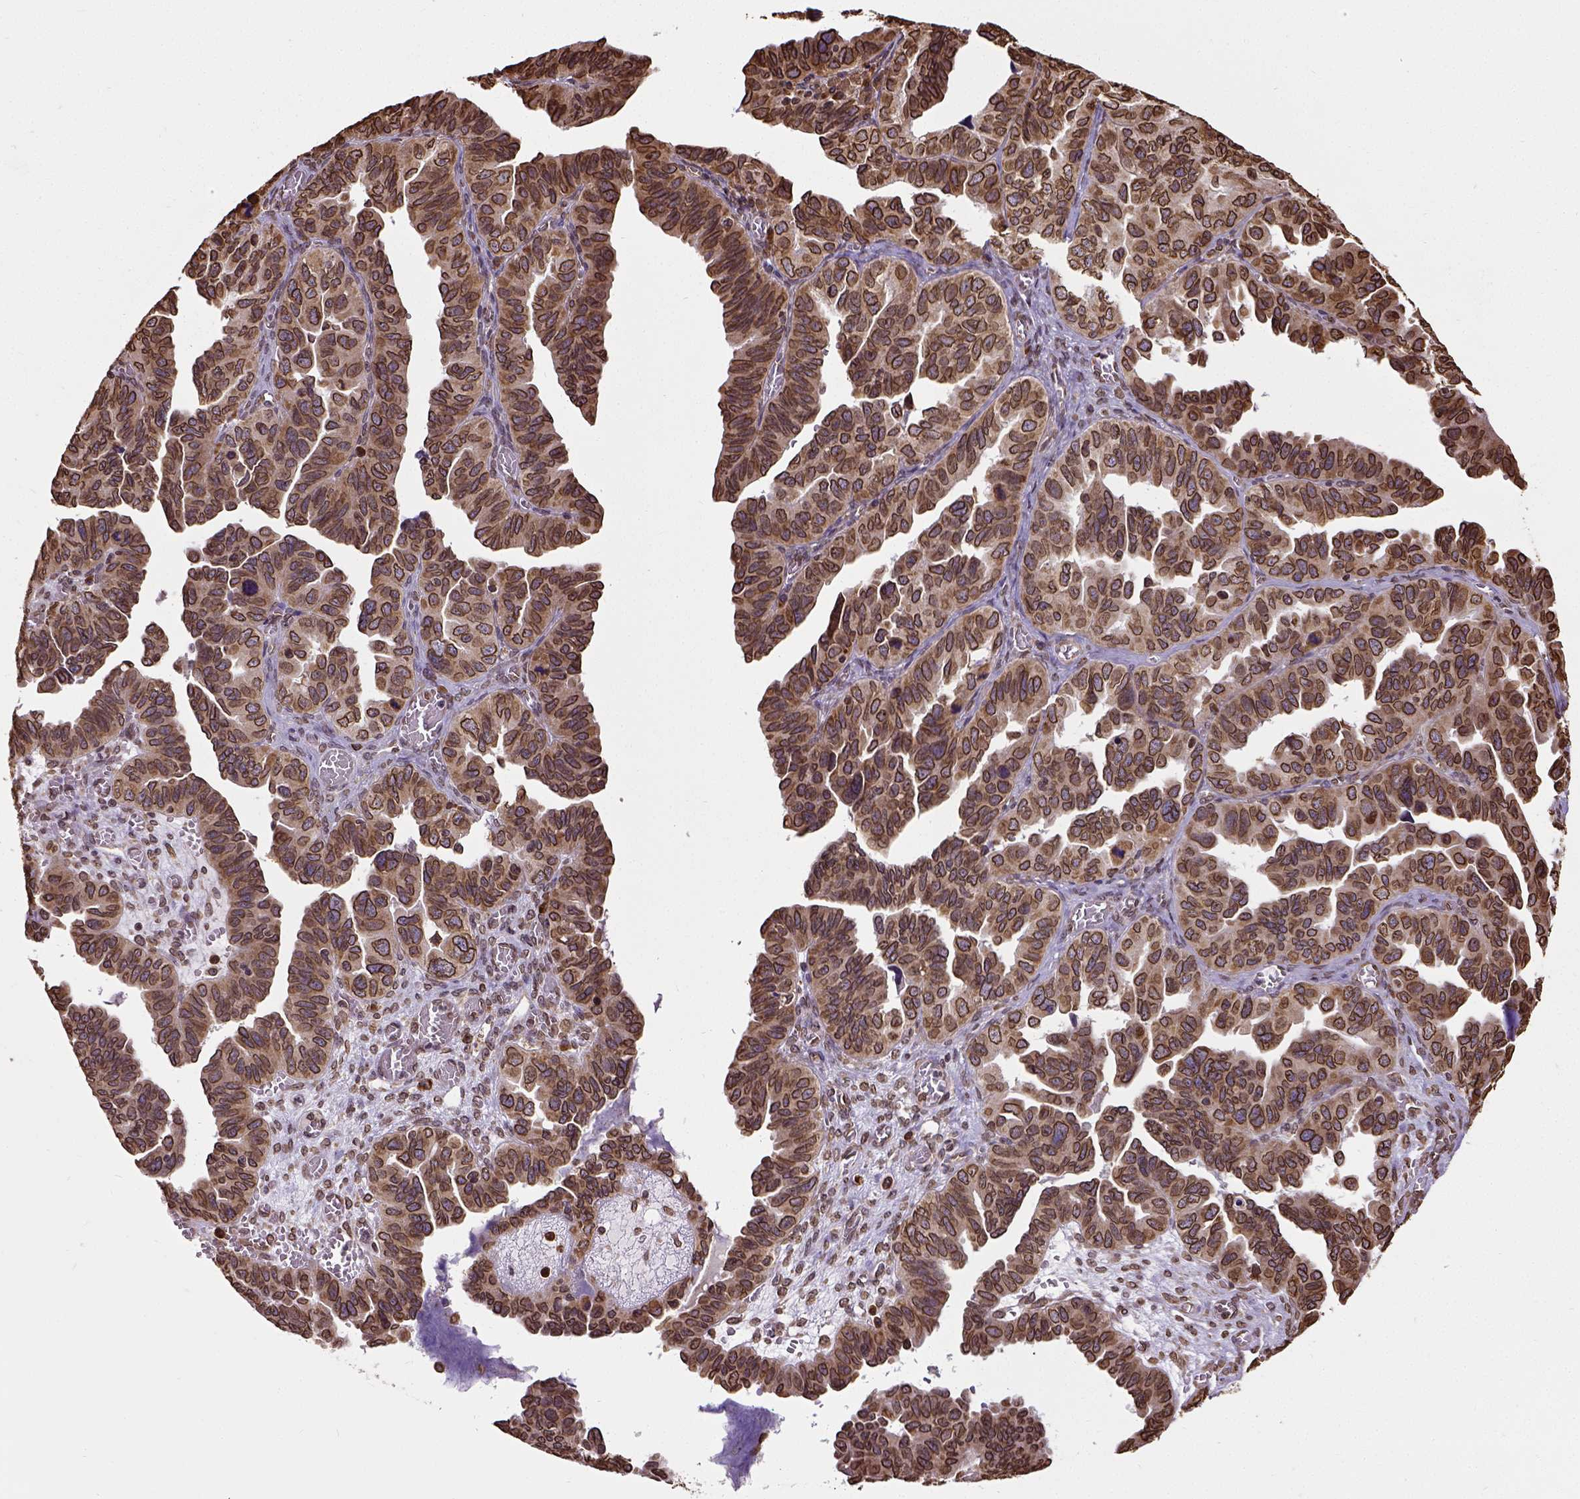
{"staining": {"intensity": "strong", "quantity": ">75%", "location": "cytoplasmic/membranous,nuclear"}, "tissue": "ovarian cancer", "cell_type": "Tumor cells", "image_type": "cancer", "snomed": [{"axis": "morphology", "description": "Cystadenocarcinoma, serous, NOS"}, {"axis": "topography", "description": "Ovary"}], "caption": "Strong cytoplasmic/membranous and nuclear staining for a protein is present in approximately >75% of tumor cells of ovarian cancer using immunohistochemistry.", "gene": "MTDH", "patient": {"sex": "female", "age": 64}}